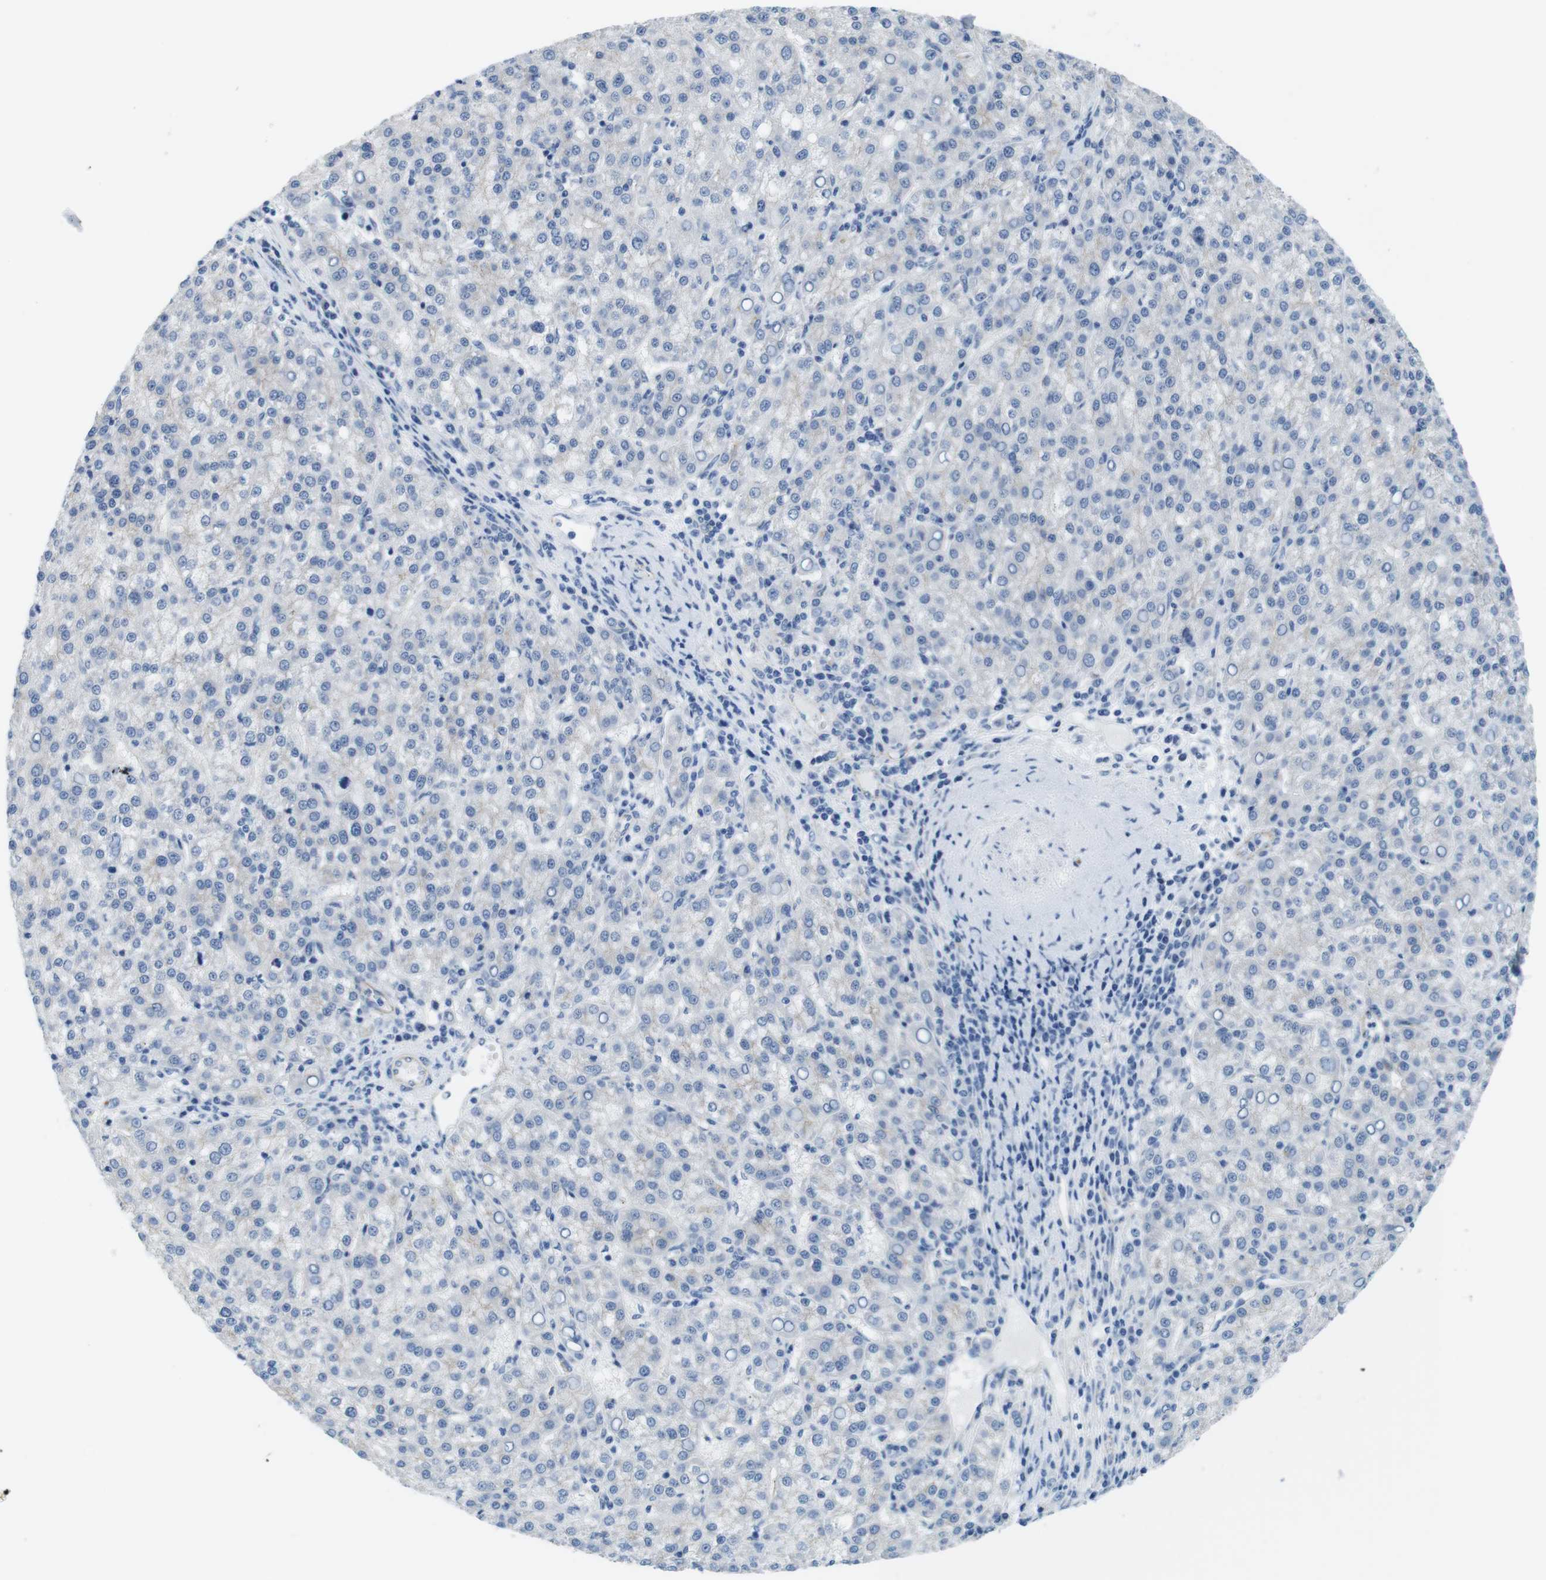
{"staining": {"intensity": "negative", "quantity": "none", "location": "none"}, "tissue": "liver cancer", "cell_type": "Tumor cells", "image_type": "cancer", "snomed": [{"axis": "morphology", "description": "Carcinoma, Hepatocellular, NOS"}, {"axis": "topography", "description": "Liver"}], "caption": "Liver cancer was stained to show a protein in brown. There is no significant staining in tumor cells.", "gene": "SLC6A6", "patient": {"sex": "female", "age": 58}}